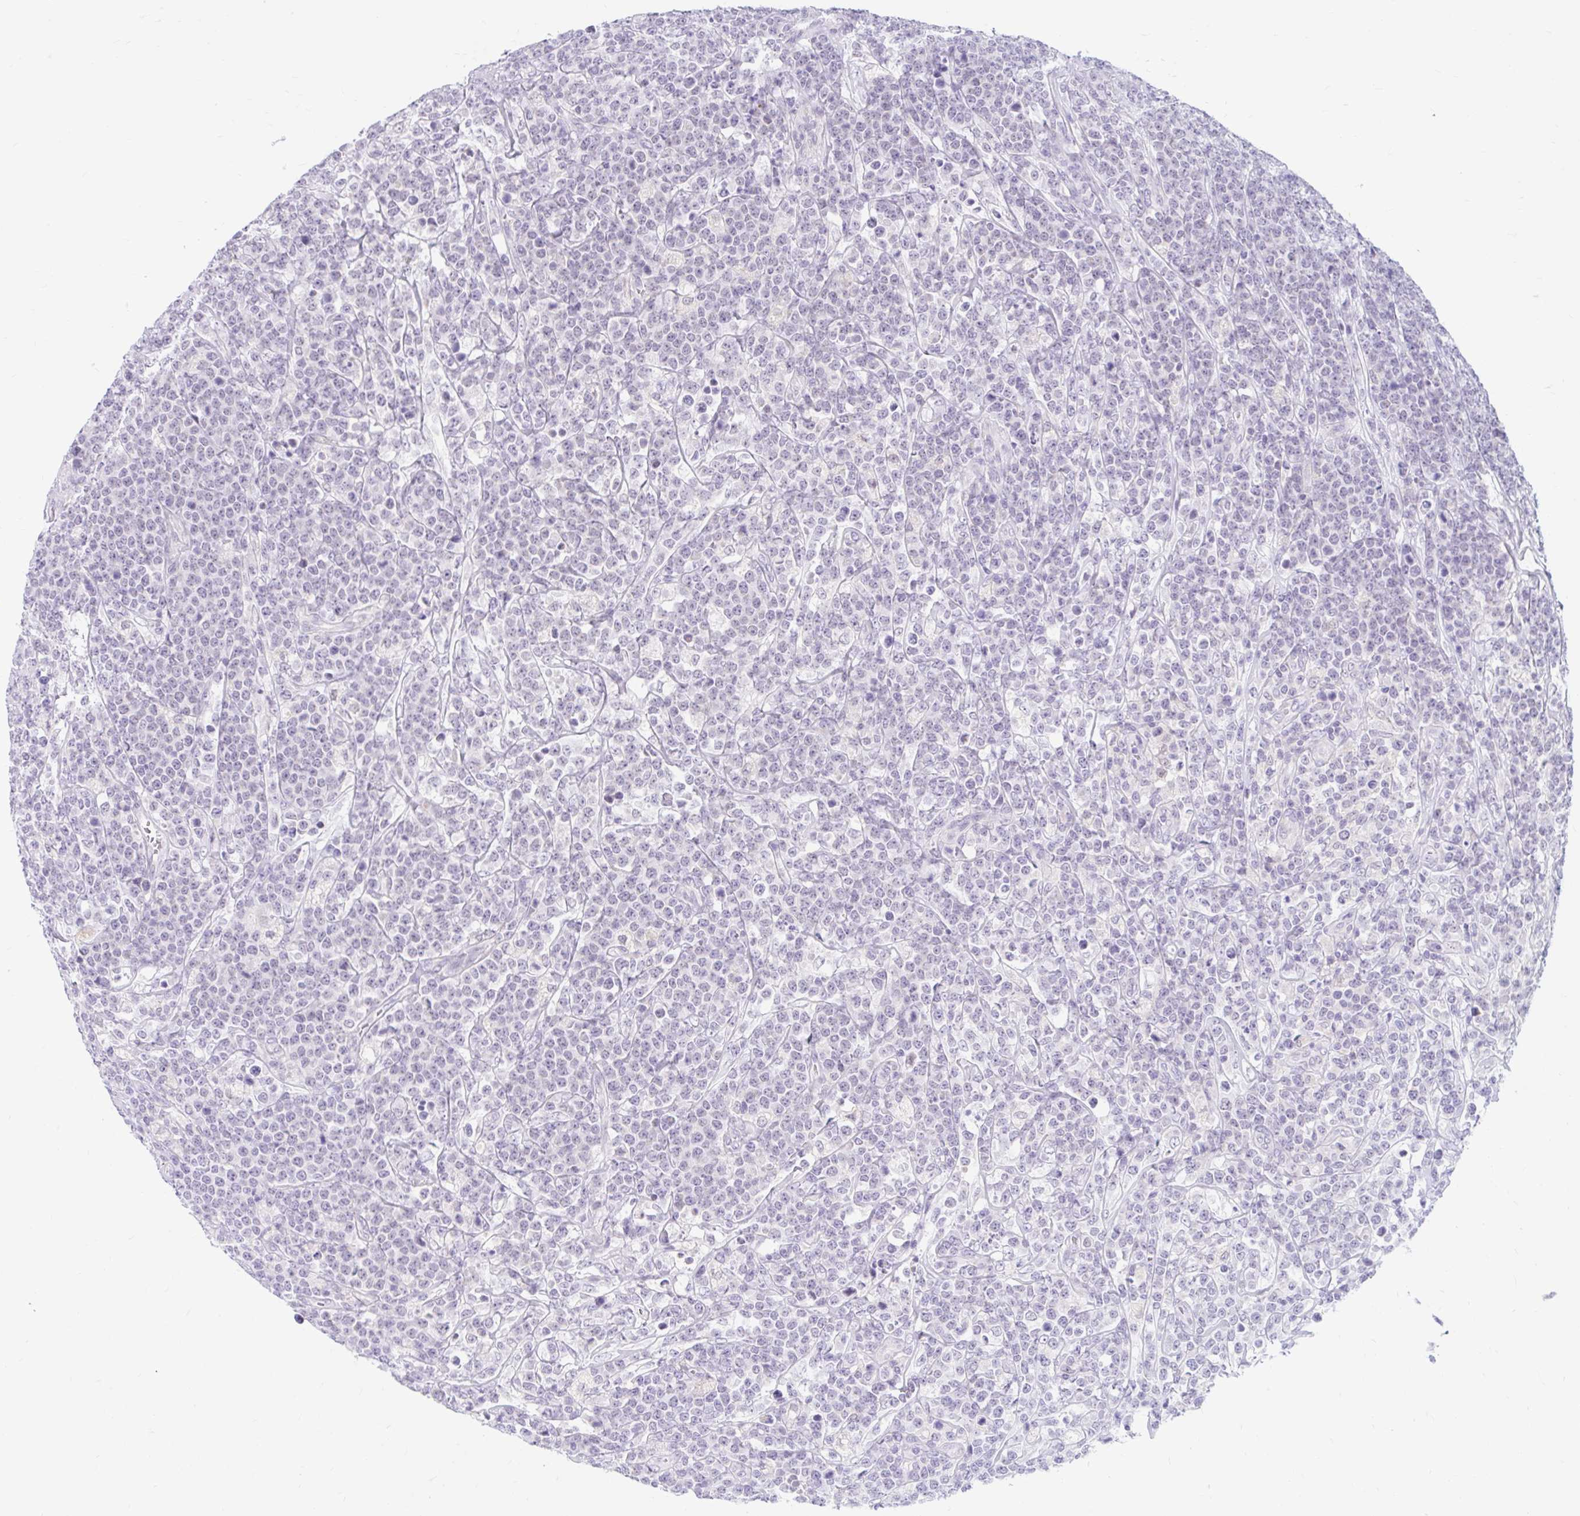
{"staining": {"intensity": "negative", "quantity": "none", "location": "none"}, "tissue": "lymphoma", "cell_type": "Tumor cells", "image_type": "cancer", "snomed": [{"axis": "morphology", "description": "Malignant lymphoma, non-Hodgkin's type, High grade"}, {"axis": "topography", "description": "Small intestine"}], "caption": "This photomicrograph is of lymphoma stained with IHC to label a protein in brown with the nuclei are counter-stained blue. There is no staining in tumor cells.", "gene": "ITPK1", "patient": {"sex": "male", "age": 8}}